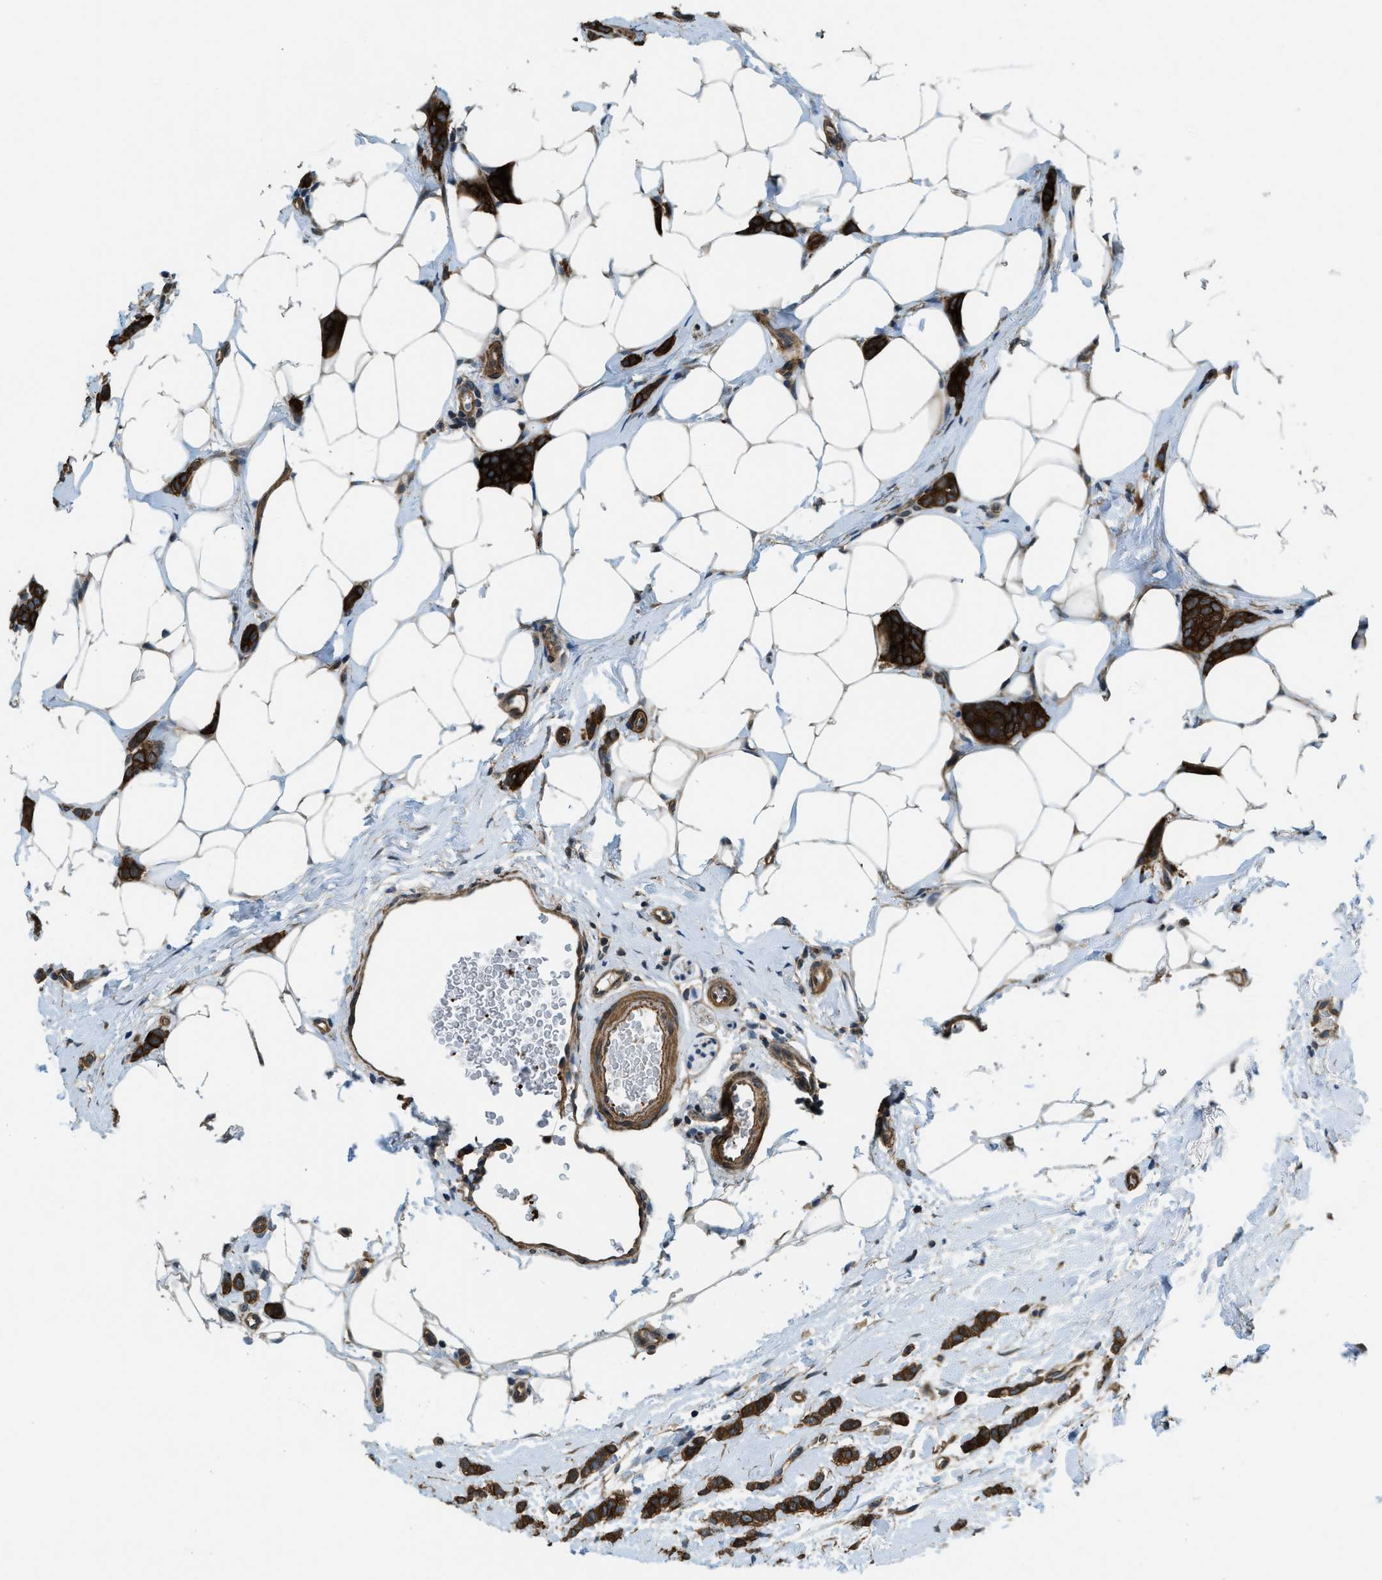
{"staining": {"intensity": "strong", "quantity": ">75%", "location": "cytoplasmic/membranous"}, "tissue": "breast cancer", "cell_type": "Tumor cells", "image_type": "cancer", "snomed": [{"axis": "morphology", "description": "Lobular carcinoma"}, {"axis": "topography", "description": "Skin"}, {"axis": "topography", "description": "Breast"}], "caption": "This is a histology image of immunohistochemistry (IHC) staining of lobular carcinoma (breast), which shows strong expression in the cytoplasmic/membranous of tumor cells.", "gene": "CGN", "patient": {"sex": "female", "age": 46}}